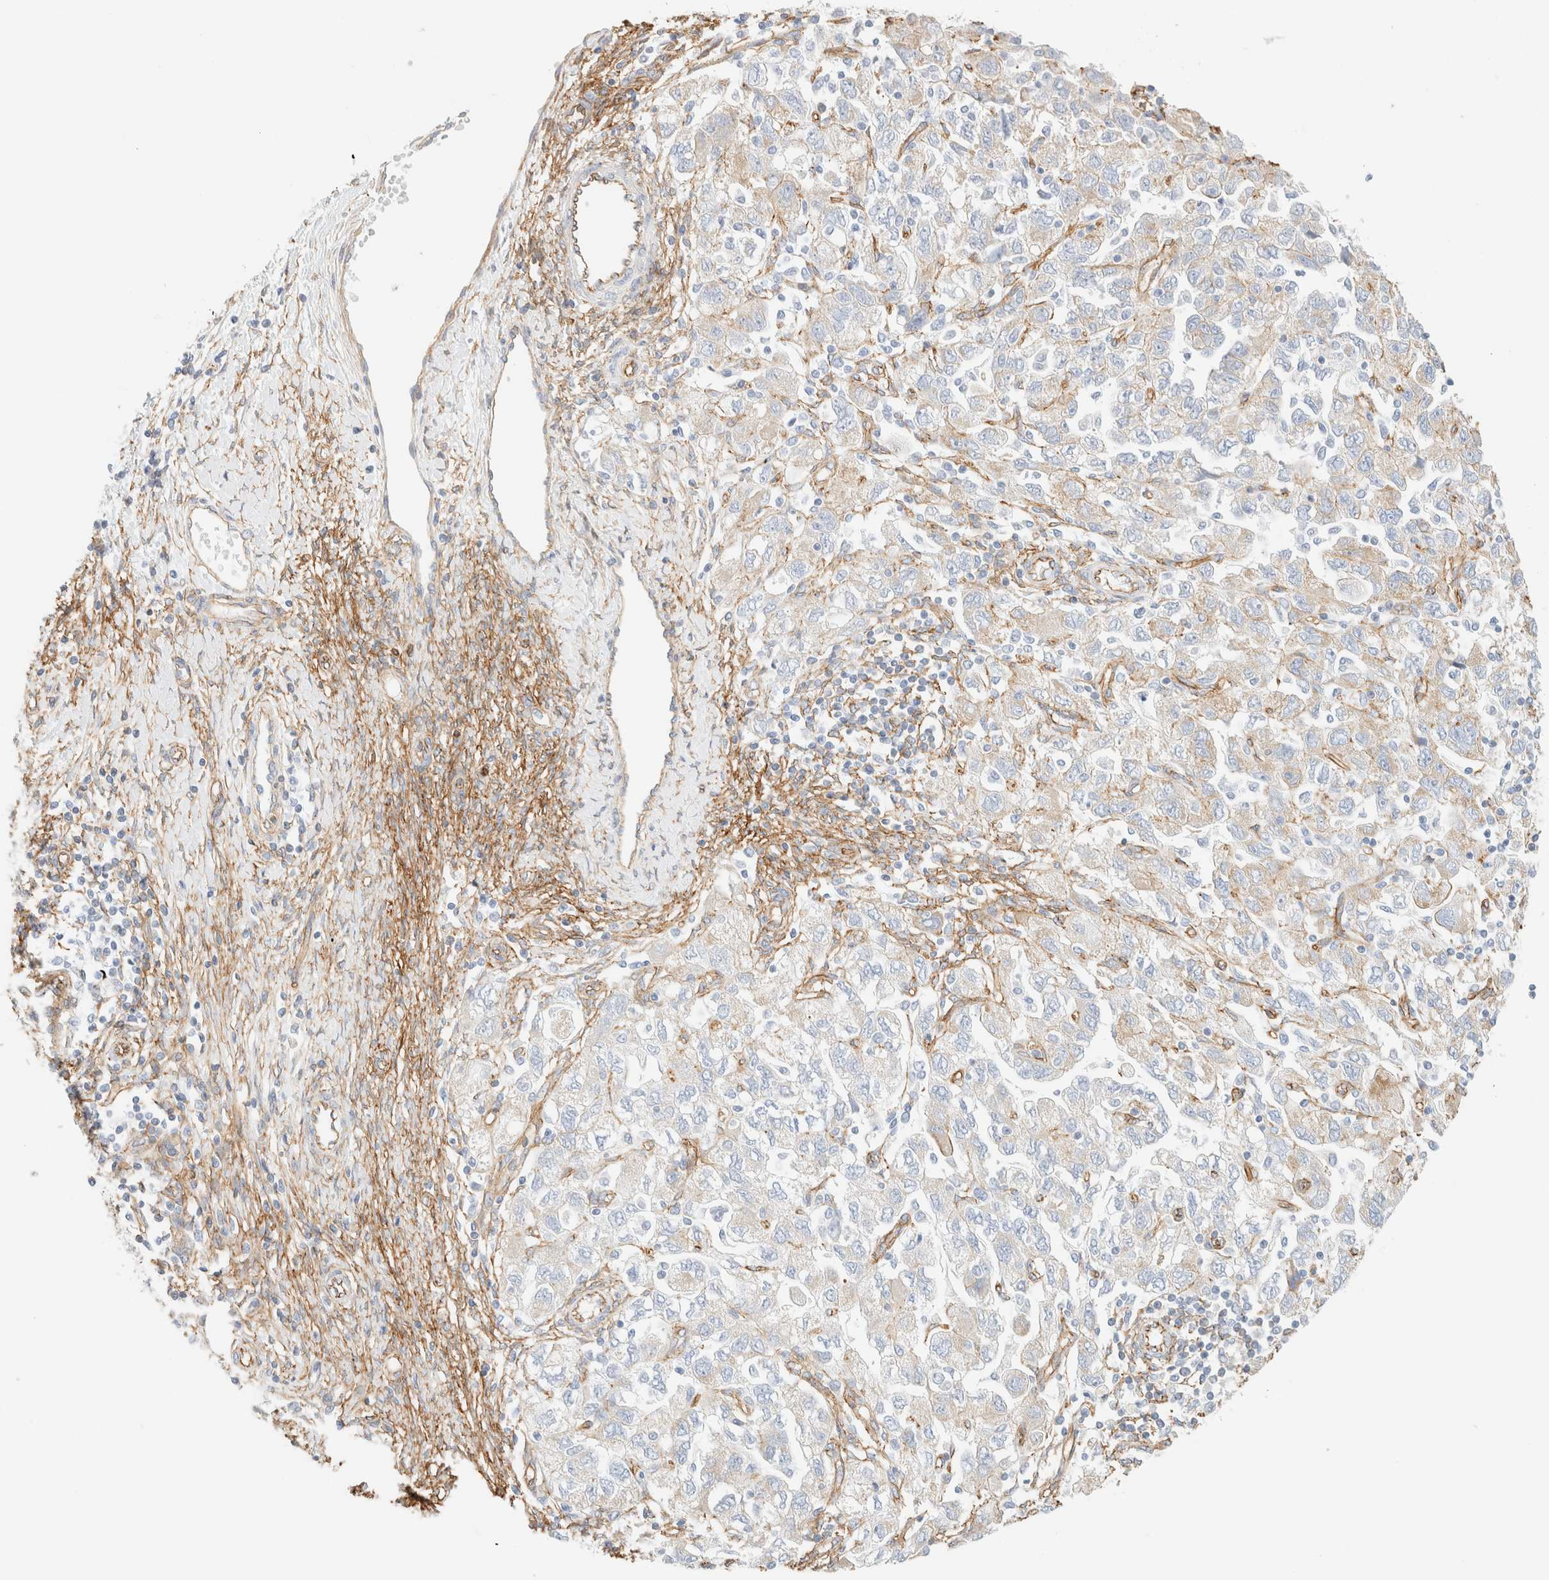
{"staining": {"intensity": "weak", "quantity": "<25%", "location": "cytoplasmic/membranous"}, "tissue": "ovarian cancer", "cell_type": "Tumor cells", "image_type": "cancer", "snomed": [{"axis": "morphology", "description": "Carcinoma, NOS"}, {"axis": "morphology", "description": "Cystadenocarcinoma, serous, NOS"}, {"axis": "topography", "description": "Ovary"}], "caption": "The photomicrograph exhibits no staining of tumor cells in ovarian cancer. The staining was performed using DAB to visualize the protein expression in brown, while the nuclei were stained in blue with hematoxylin (Magnification: 20x).", "gene": "CYB5R4", "patient": {"sex": "female", "age": 69}}